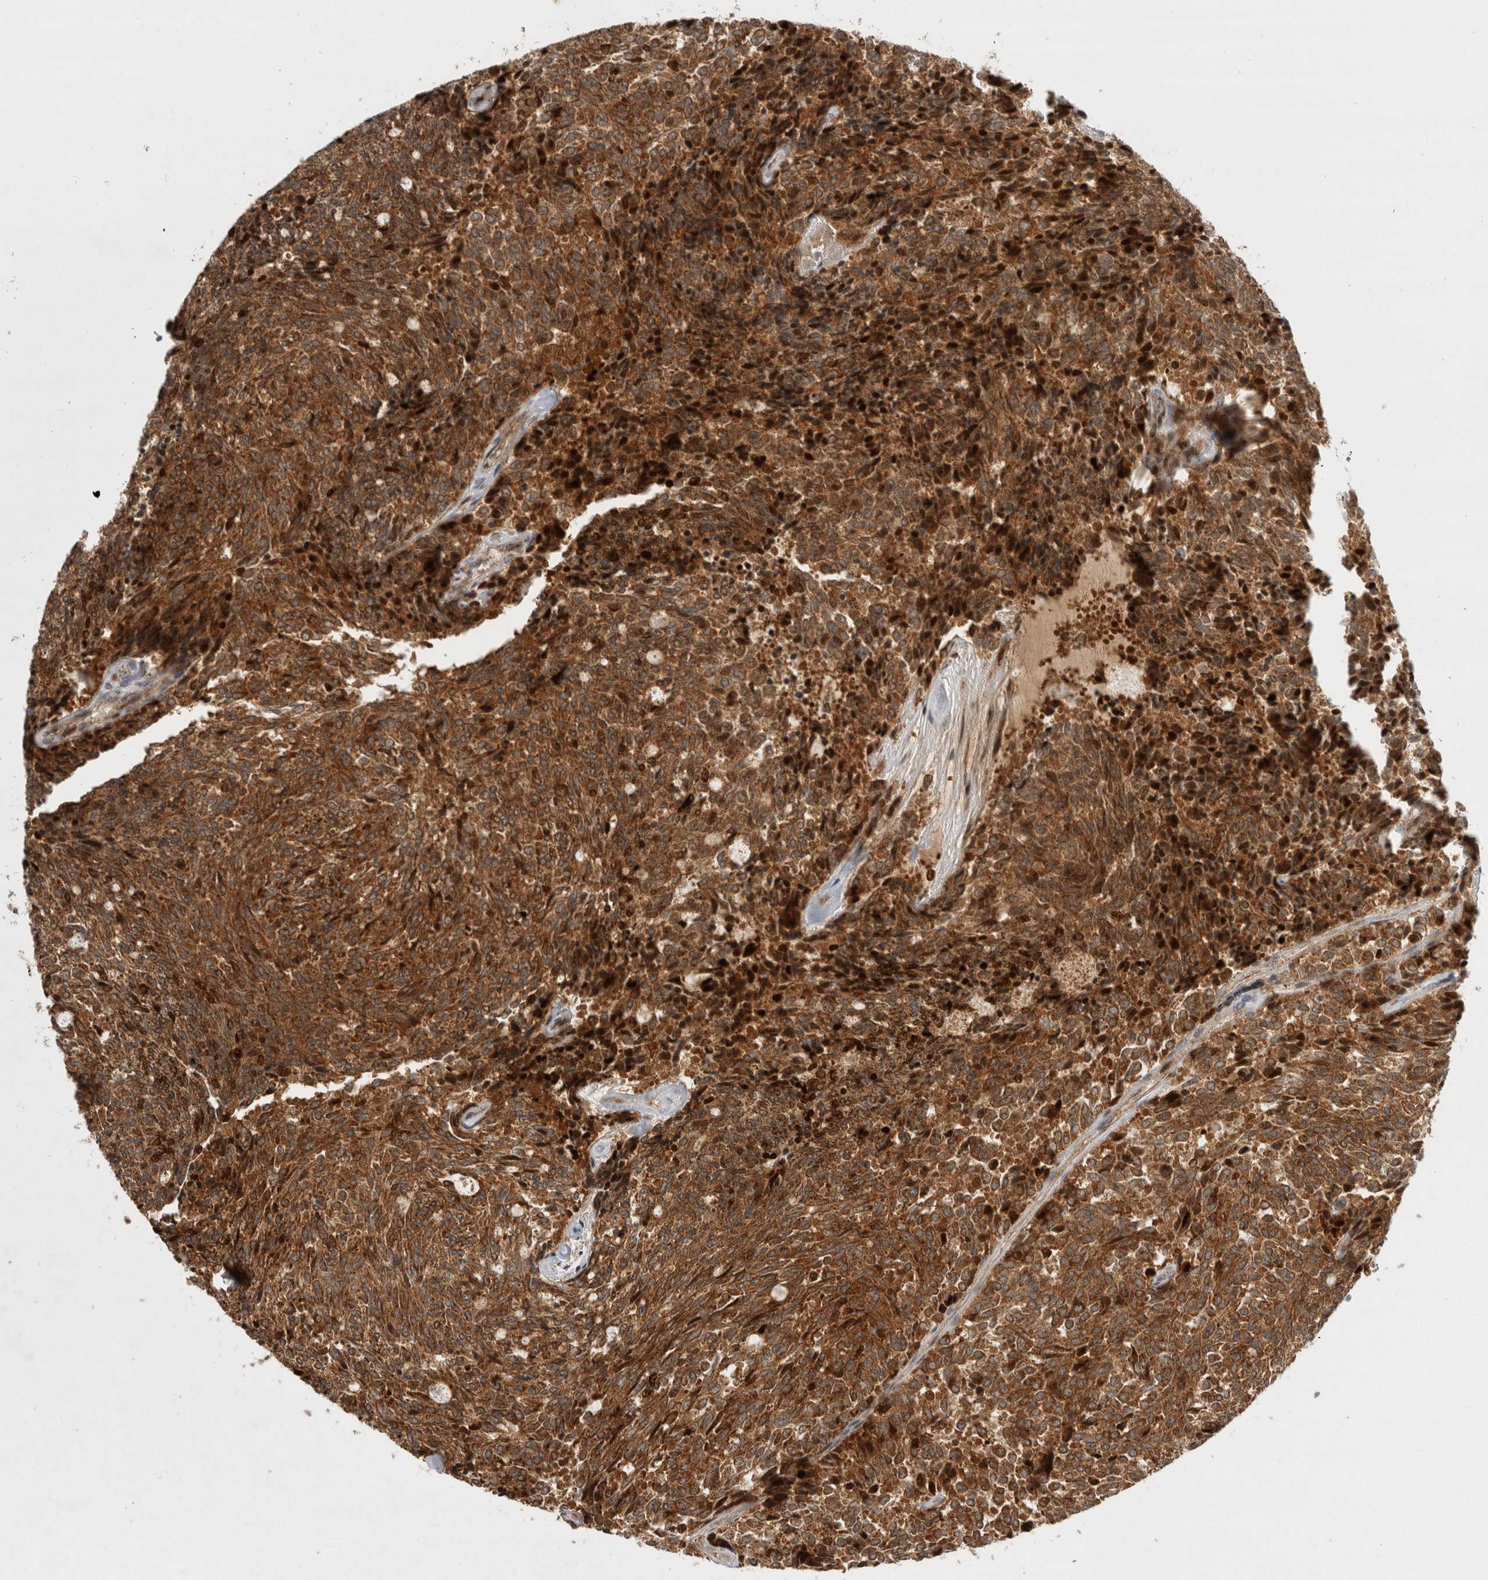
{"staining": {"intensity": "strong", "quantity": ">75%", "location": "cytoplasmic/membranous"}, "tissue": "carcinoid", "cell_type": "Tumor cells", "image_type": "cancer", "snomed": [{"axis": "morphology", "description": "Carcinoid, malignant, NOS"}, {"axis": "topography", "description": "Pancreas"}], "caption": "A histopathology image of human carcinoid (malignant) stained for a protein demonstrates strong cytoplasmic/membranous brown staining in tumor cells.", "gene": "INSRR", "patient": {"sex": "female", "age": 54}}